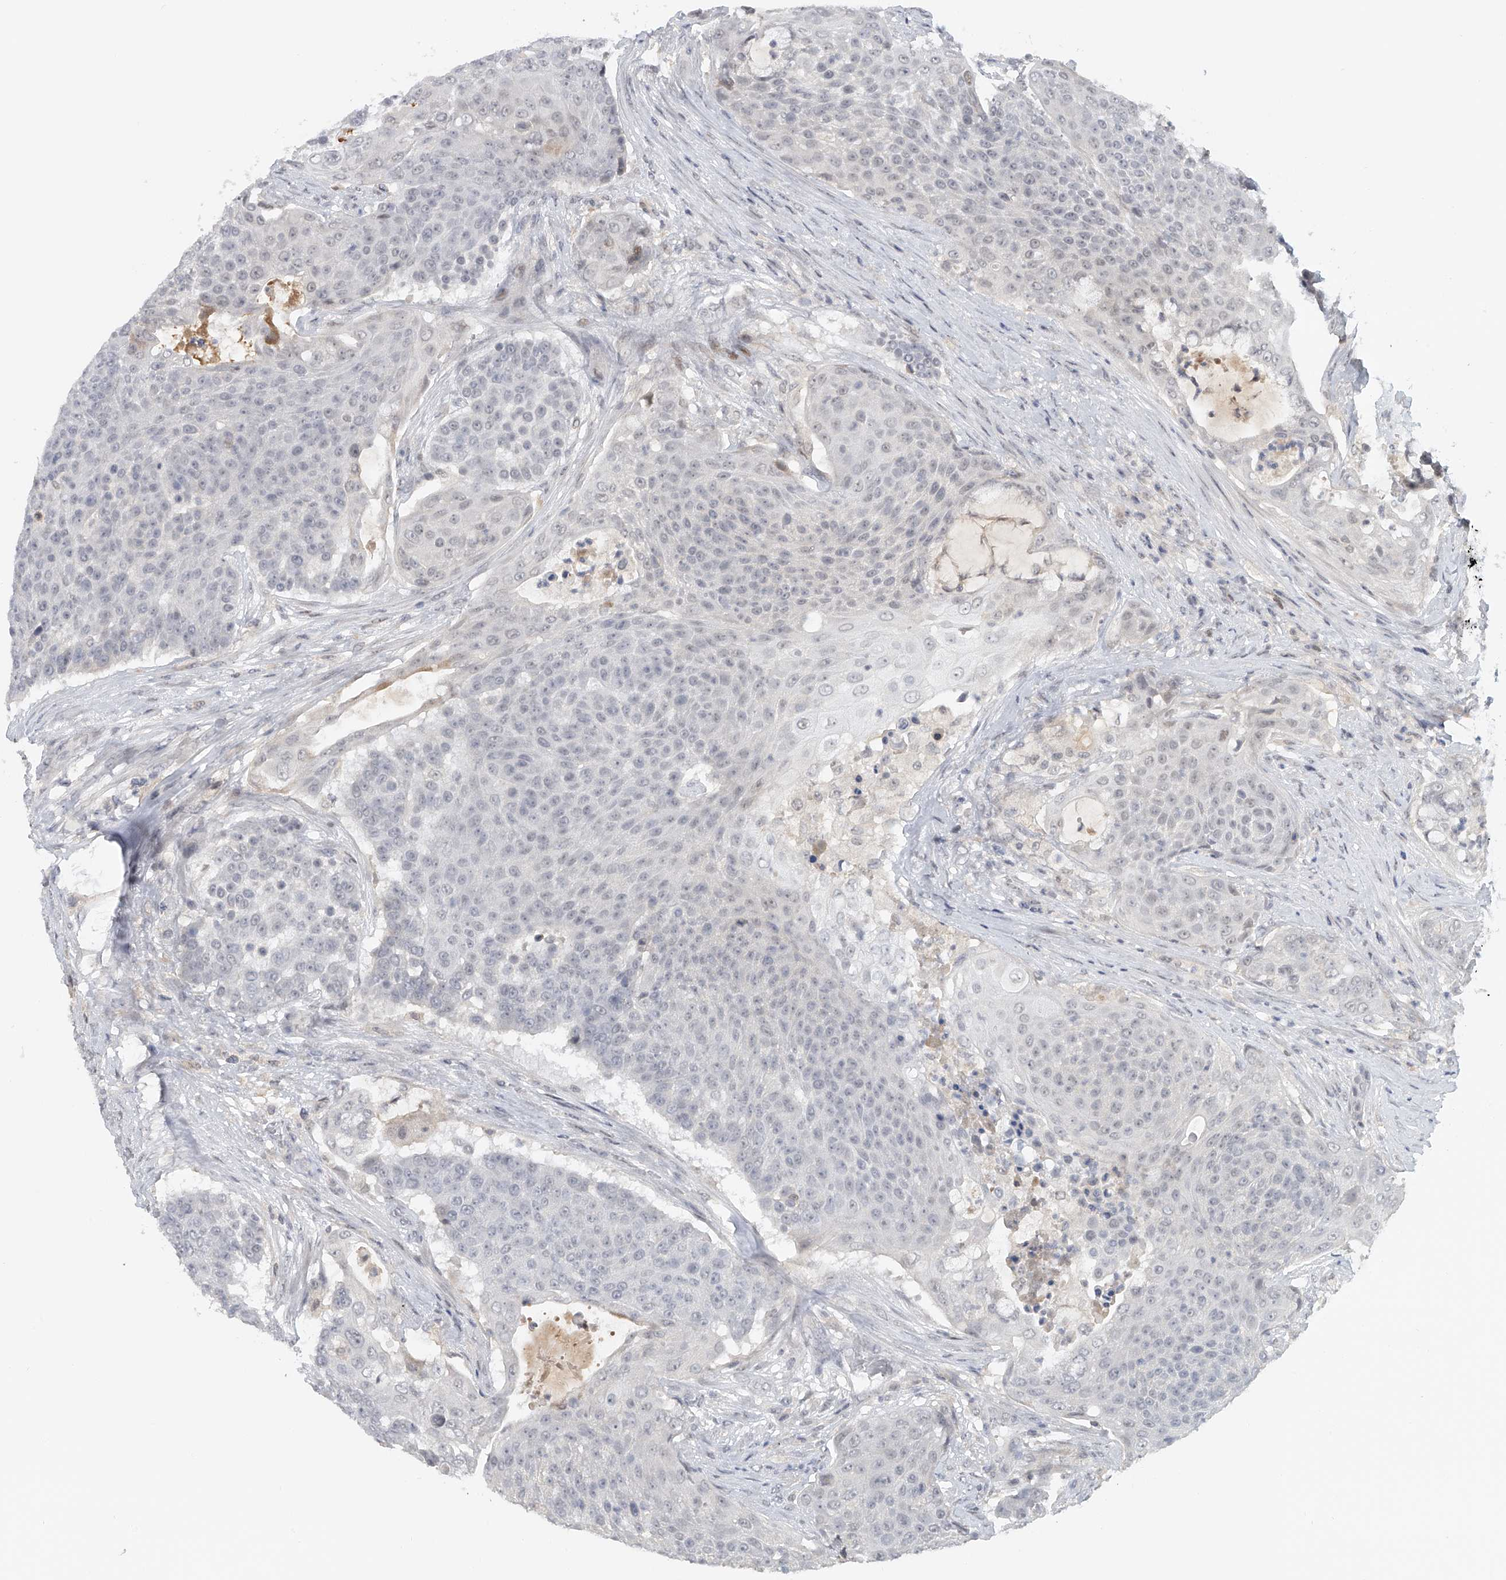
{"staining": {"intensity": "negative", "quantity": "none", "location": "none"}, "tissue": "urothelial cancer", "cell_type": "Tumor cells", "image_type": "cancer", "snomed": [{"axis": "morphology", "description": "Urothelial carcinoma, High grade"}, {"axis": "topography", "description": "Urinary bladder"}], "caption": "Immunohistochemistry of high-grade urothelial carcinoma demonstrates no staining in tumor cells. (Stains: DAB (3,3'-diaminobenzidine) immunohistochemistry (IHC) with hematoxylin counter stain, Microscopy: brightfield microscopy at high magnification).", "gene": "DDX43", "patient": {"sex": "female", "age": 63}}